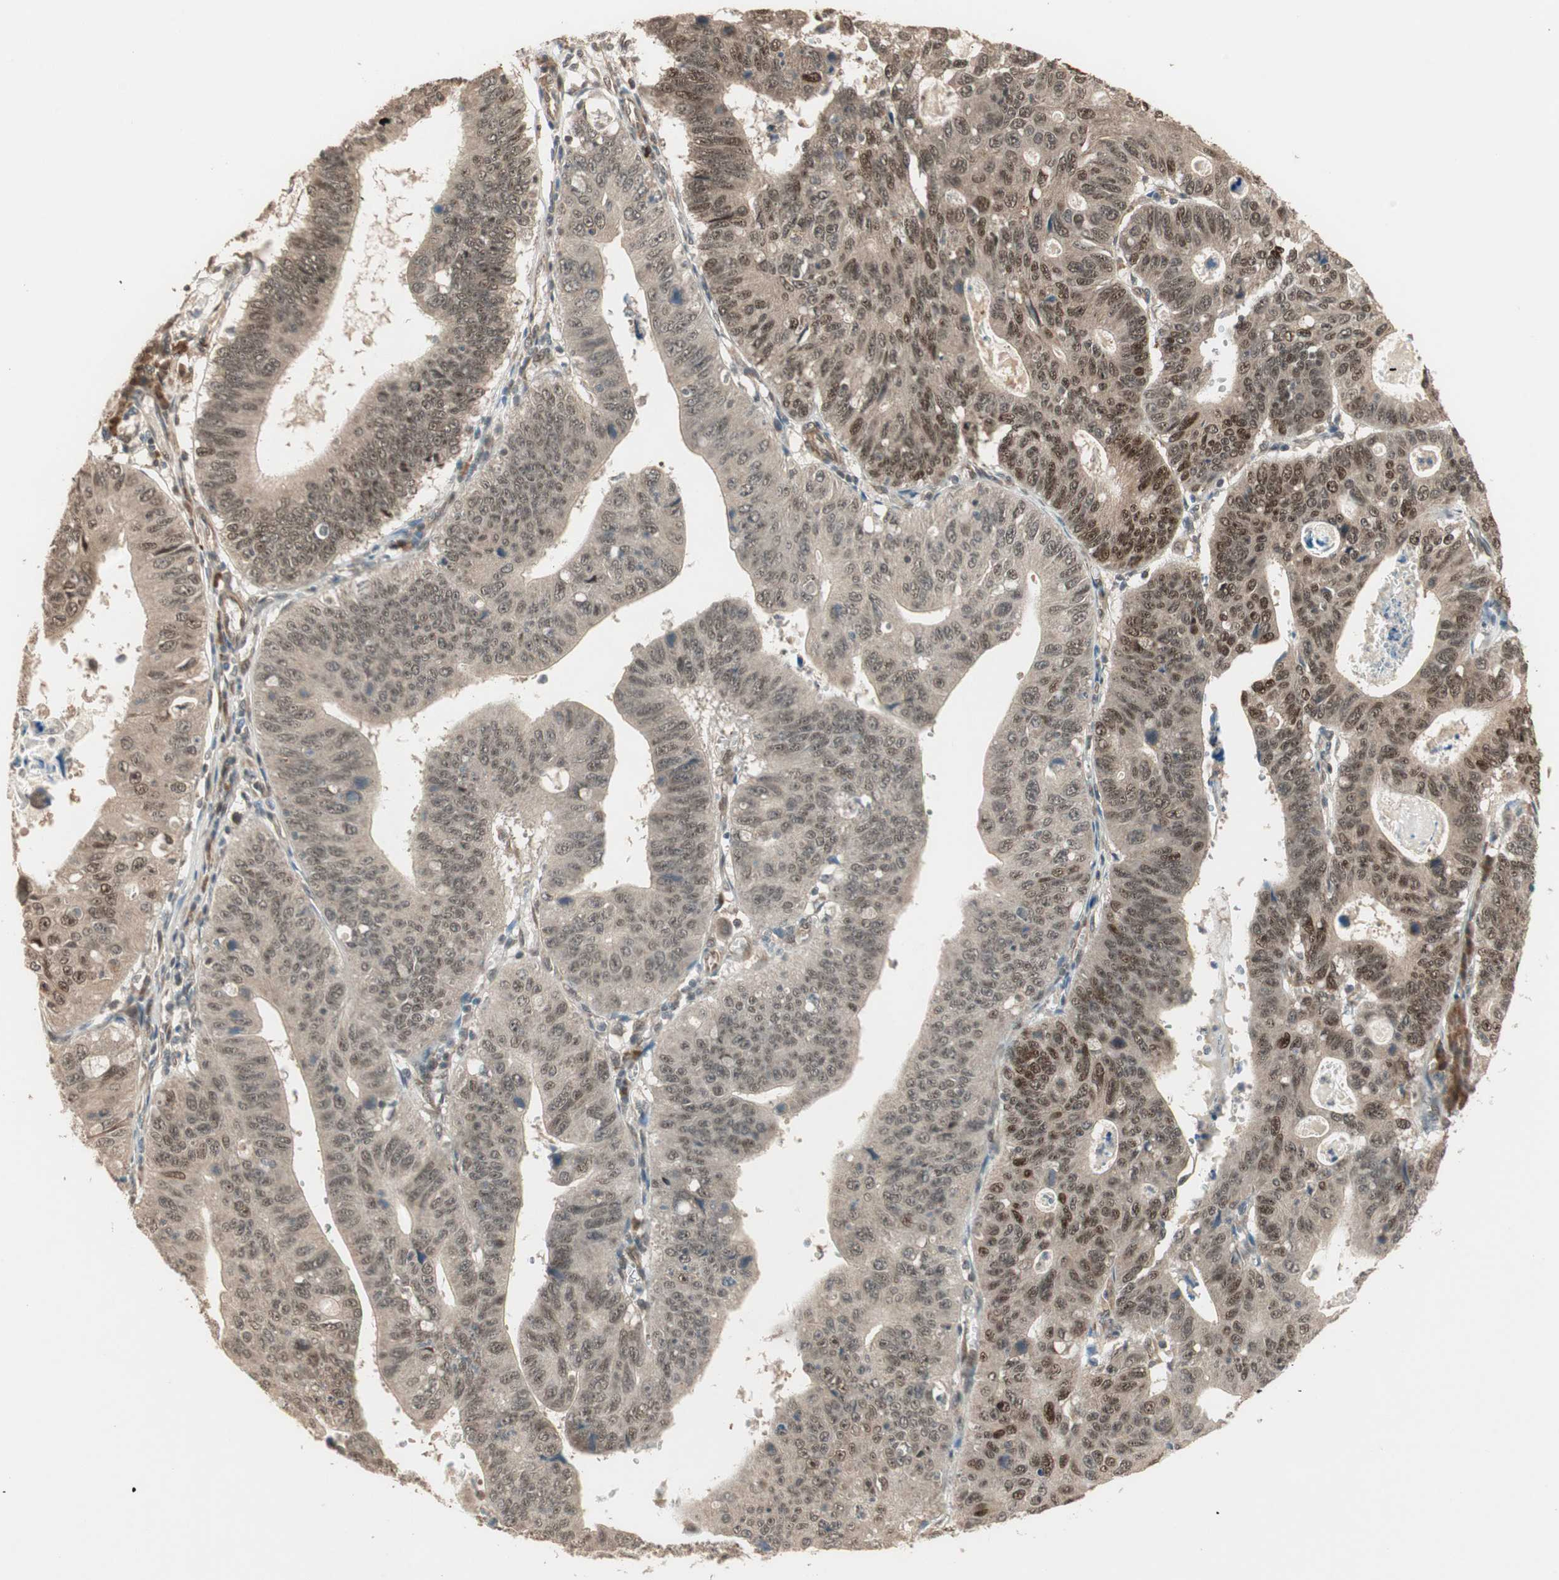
{"staining": {"intensity": "moderate", "quantity": ">75%", "location": "cytoplasmic/membranous,nuclear"}, "tissue": "stomach cancer", "cell_type": "Tumor cells", "image_type": "cancer", "snomed": [{"axis": "morphology", "description": "Adenocarcinoma, NOS"}, {"axis": "topography", "description": "Stomach"}], "caption": "Adenocarcinoma (stomach) stained with IHC shows moderate cytoplasmic/membranous and nuclear expression in approximately >75% of tumor cells. (DAB IHC, brown staining for protein, blue staining for nuclei).", "gene": "ZSCAN31", "patient": {"sex": "male", "age": 59}}